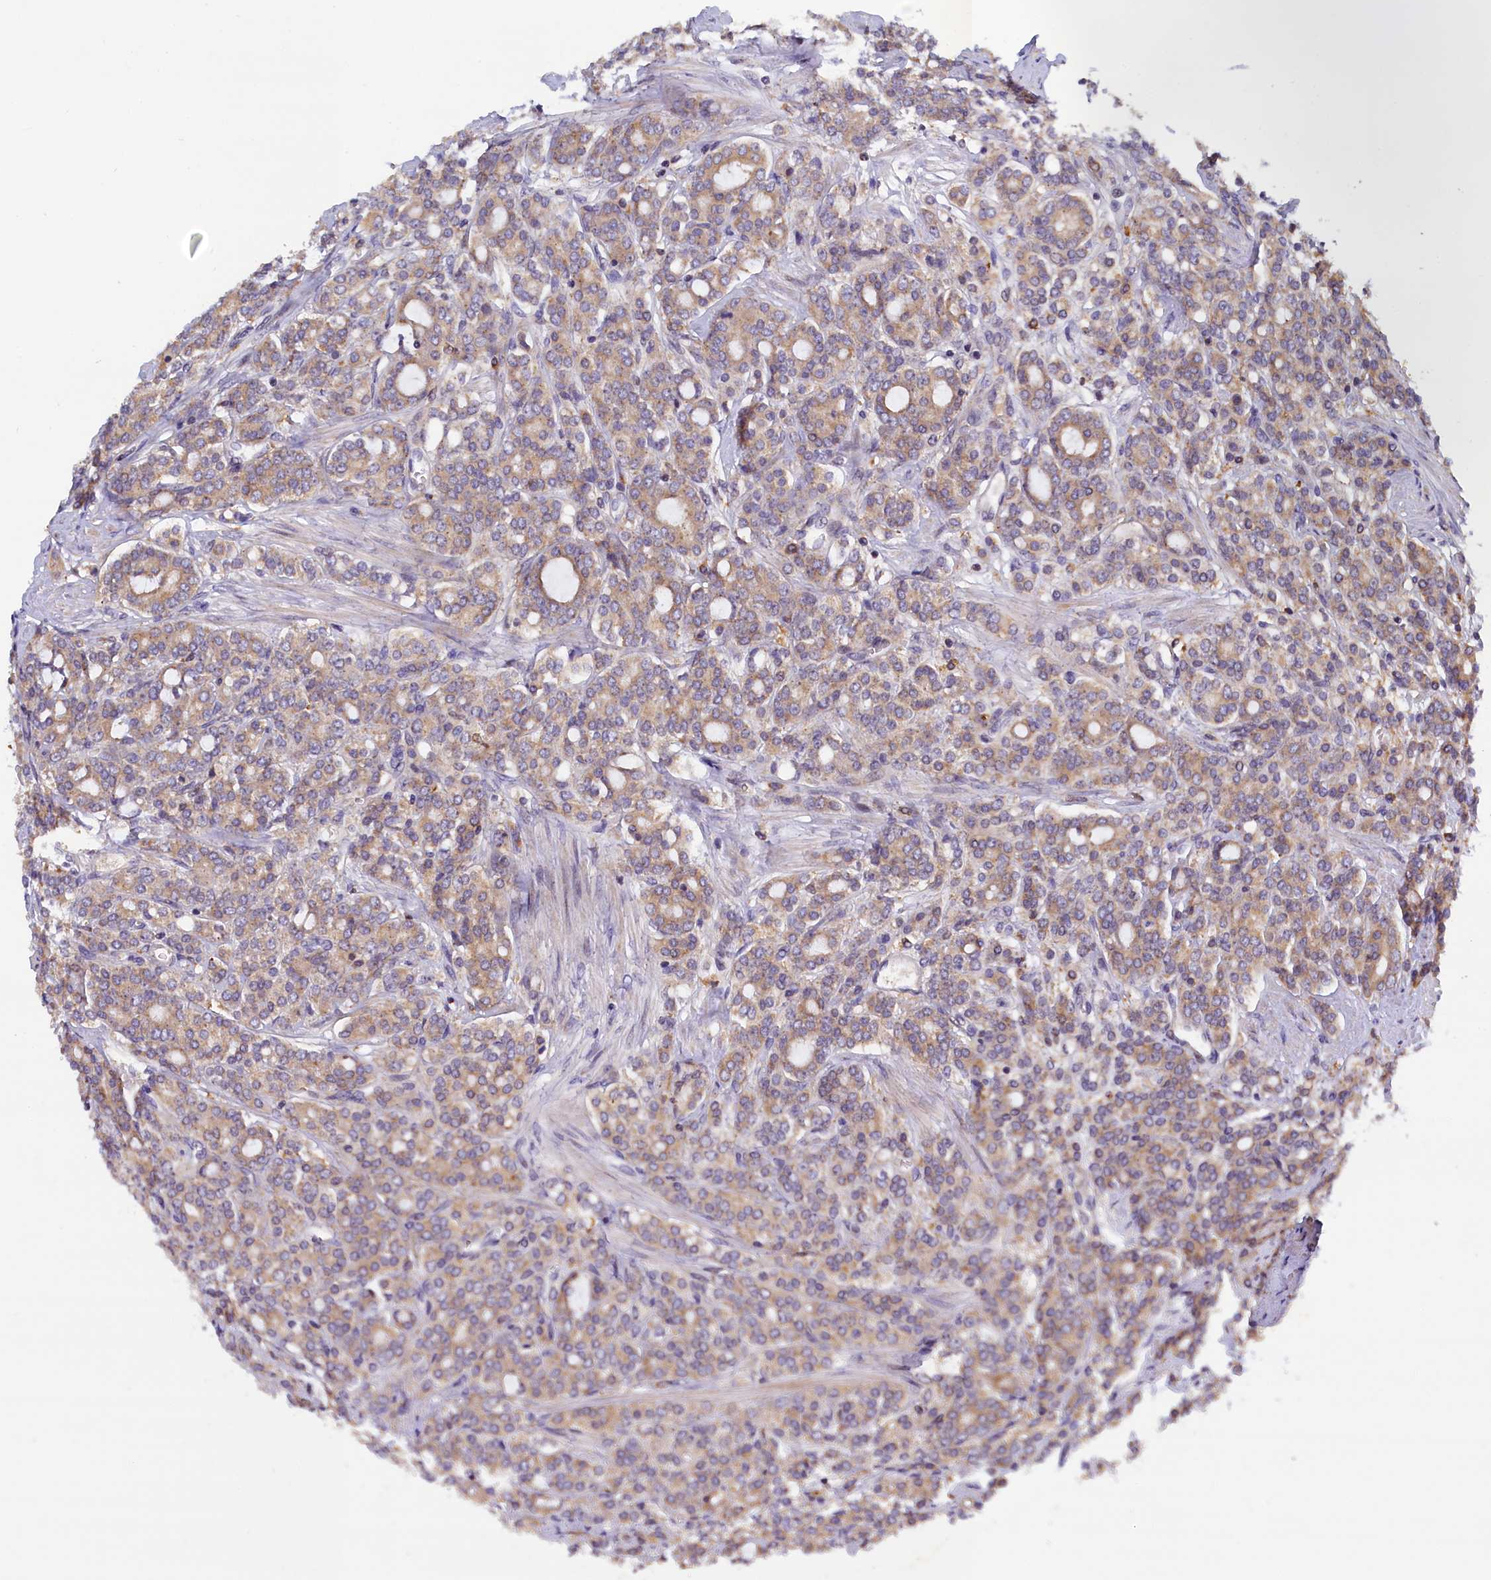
{"staining": {"intensity": "moderate", "quantity": ">75%", "location": "cytoplasmic/membranous"}, "tissue": "prostate cancer", "cell_type": "Tumor cells", "image_type": "cancer", "snomed": [{"axis": "morphology", "description": "Adenocarcinoma, High grade"}, {"axis": "topography", "description": "Prostate"}], "caption": "Prostate cancer (adenocarcinoma (high-grade)) stained with IHC reveals moderate cytoplasmic/membranous staining in approximately >75% of tumor cells.", "gene": "NAIP", "patient": {"sex": "male", "age": 62}}